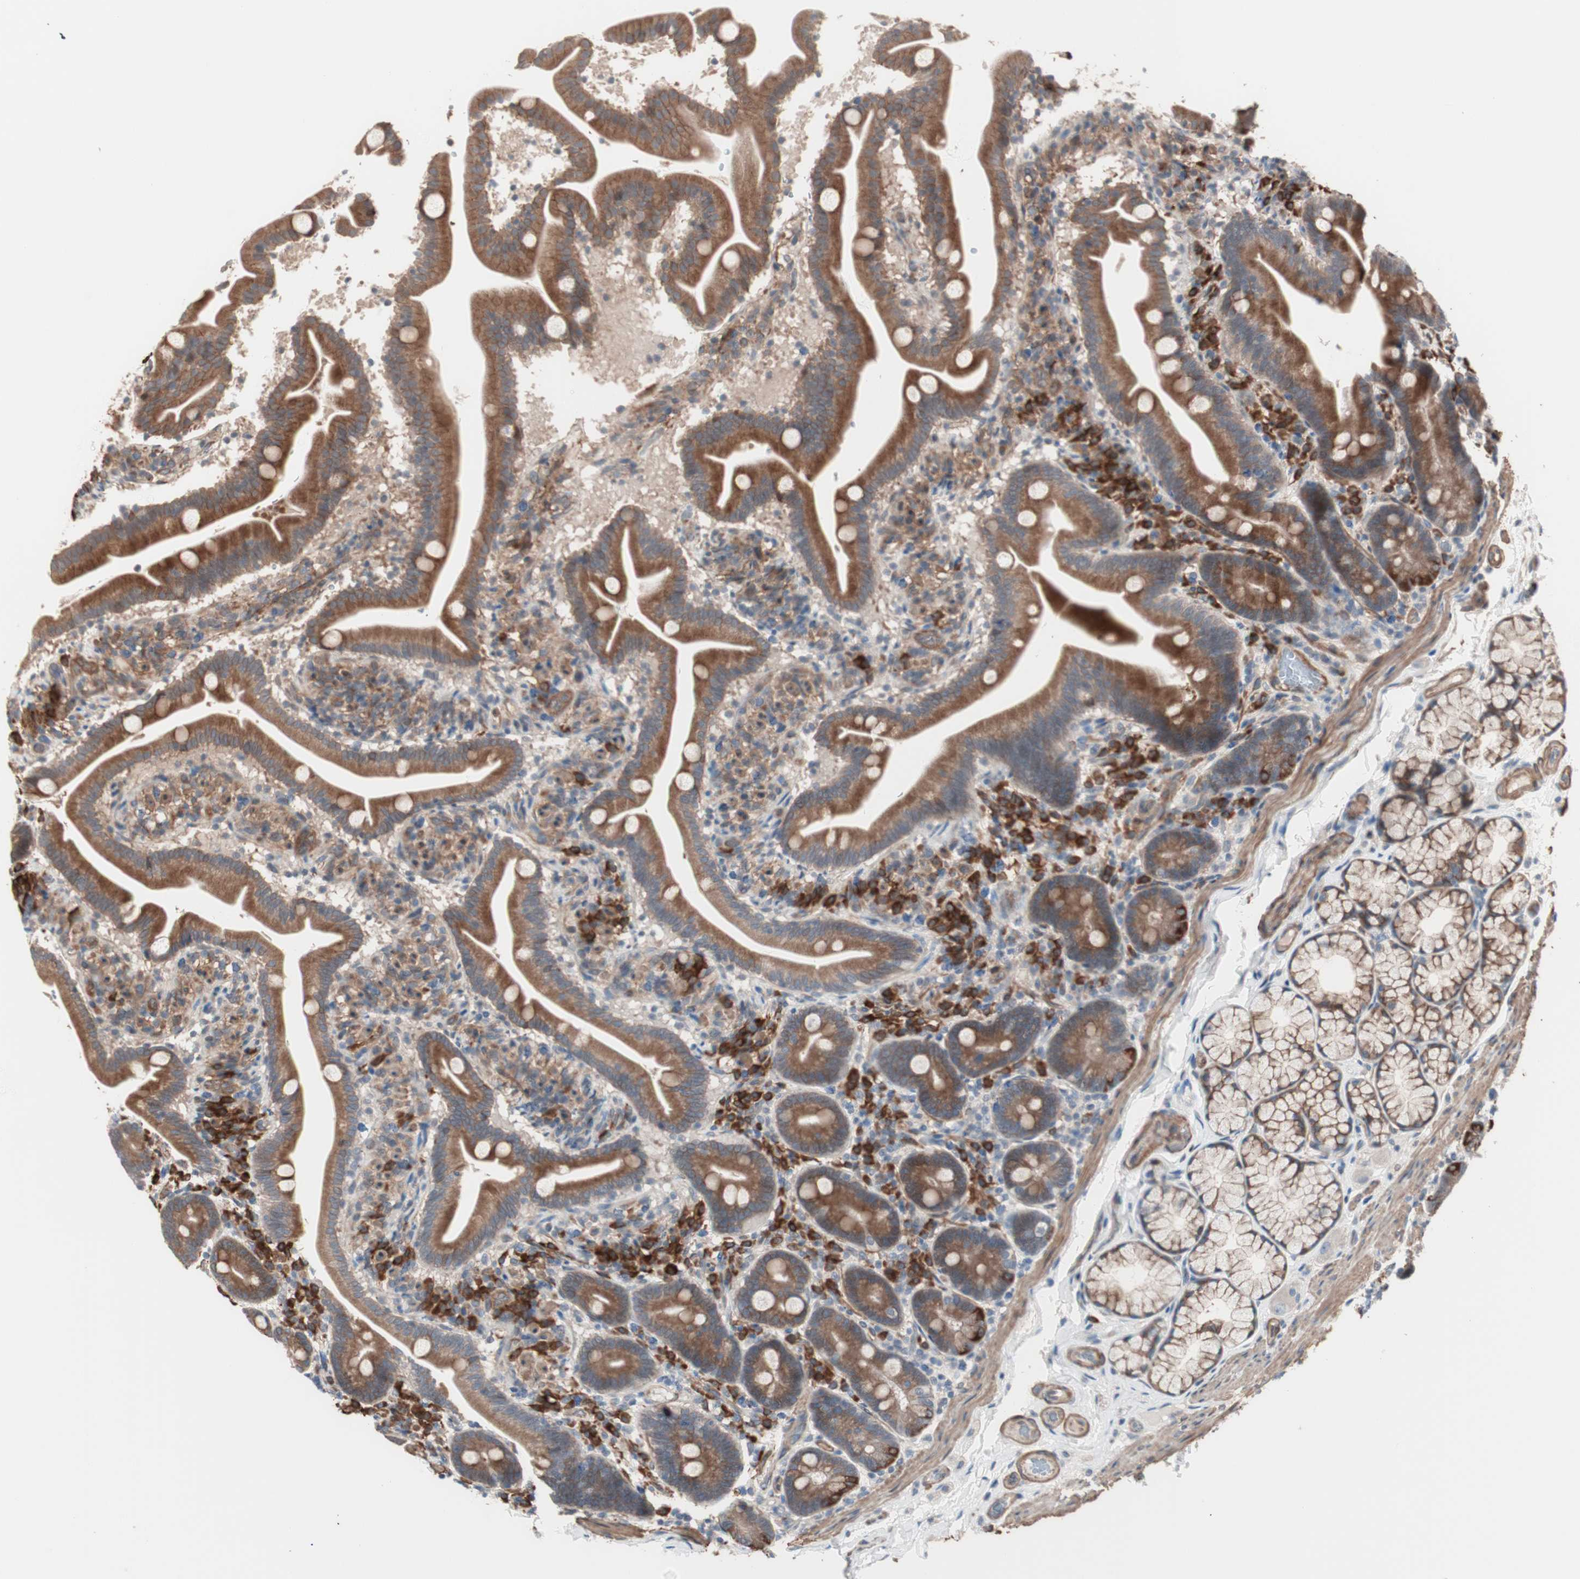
{"staining": {"intensity": "moderate", "quantity": ">75%", "location": "cytoplasmic/membranous"}, "tissue": "duodenum", "cell_type": "Glandular cells", "image_type": "normal", "snomed": [{"axis": "morphology", "description": "Normal tissue, NOS"}, {"axis": "topography", "description": "Duodenum"}], "caption": "A high-resolution micrograph shows immunohistochemistry staining of unremarkable duodenum, which displays moderate cytoplasmic/membranous positivity in approximately >75% of glandular cells. (DAB (3,3'-diaminobenzidine) IHC, brown staining for protein, blue staining for nuclei).", "gene": "ALG5", "patient": {"sex": "male", "age": 54}}